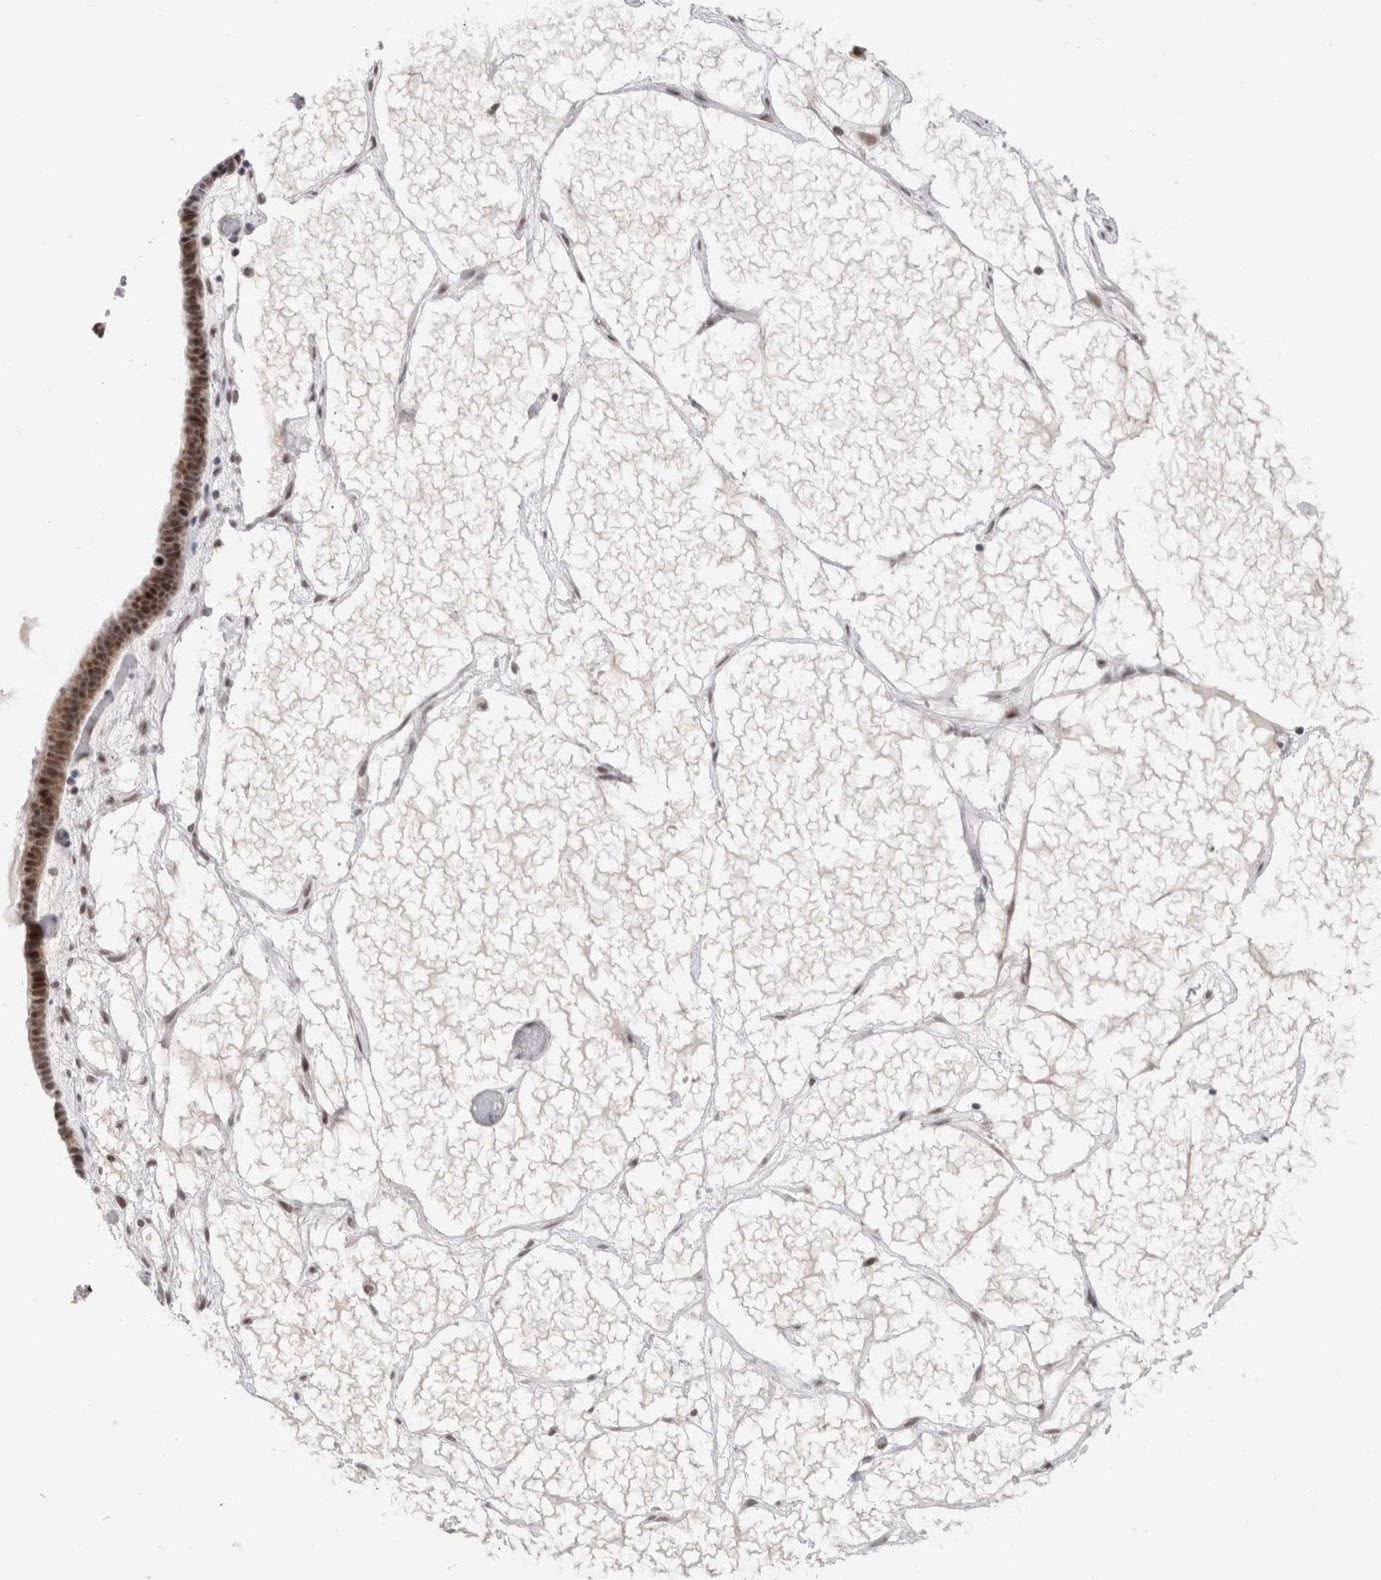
{"staining": {"intensity": "strong", "quantity": ">75%", "location": "nuclear"}, "tissue": "ovarian cancer", "cell_type": "Tumor cells", "image_type": "cancer", "snomed": [{"axis": "morphology", "description": "Cystadenocarcinoma, serous, NOS"}, {"axis": "topography", "description": "Ovary"}], "caption": "Protein analysis of ovarian cancer (serous cystadenocarcinoma) tissue exhibits strong nuclear expression in approximately >75% of tumor cells.", "gene": "ZNF521", "patient": {"sex": "female", "age": 56}}